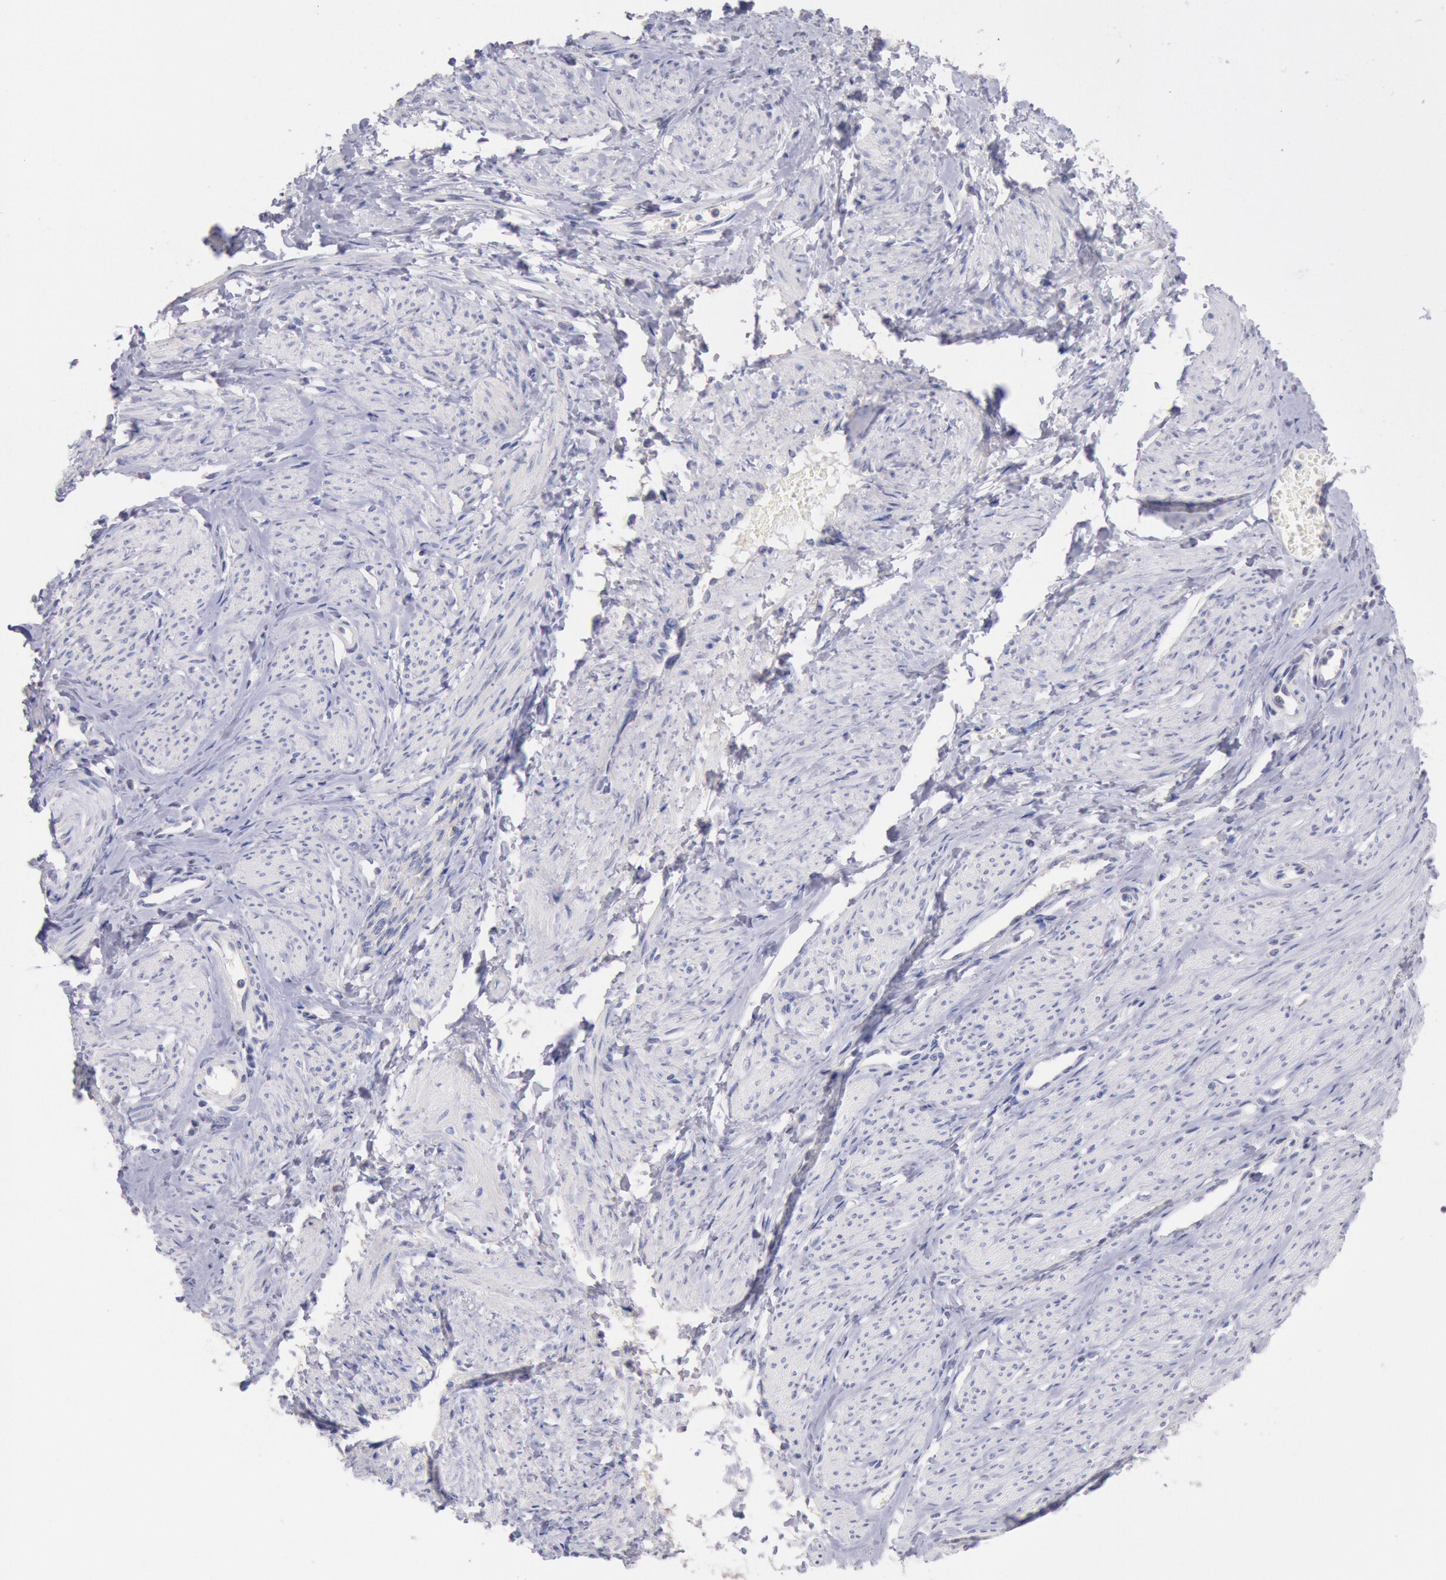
{"staining": {"intensity": "negative", "quantity": "none", "location": "none"}, "tissue": "smooth muscle", "cell_type": "Smooth muscle cells", "image_type": "normal", "snomed": [{"axis": "morphology", "description": "Normal tissue, NOS"}, {"axis": "topography", "description": "Smooth muscle"}, {"axis": "topography", "description": "Uterus"}], "caption": "Immunohistochemistry image of unremarkable smooth muscle: smooth muscle stained with DAB (3,3'-diaminobenzidine) displays no significant protein staining in smooth muscle cells. (Immunohistochemistry, brightfield microscopy, high magnification).", "gene": "GAL3ST1", "patient": {"sex": "female", "age": 39}}